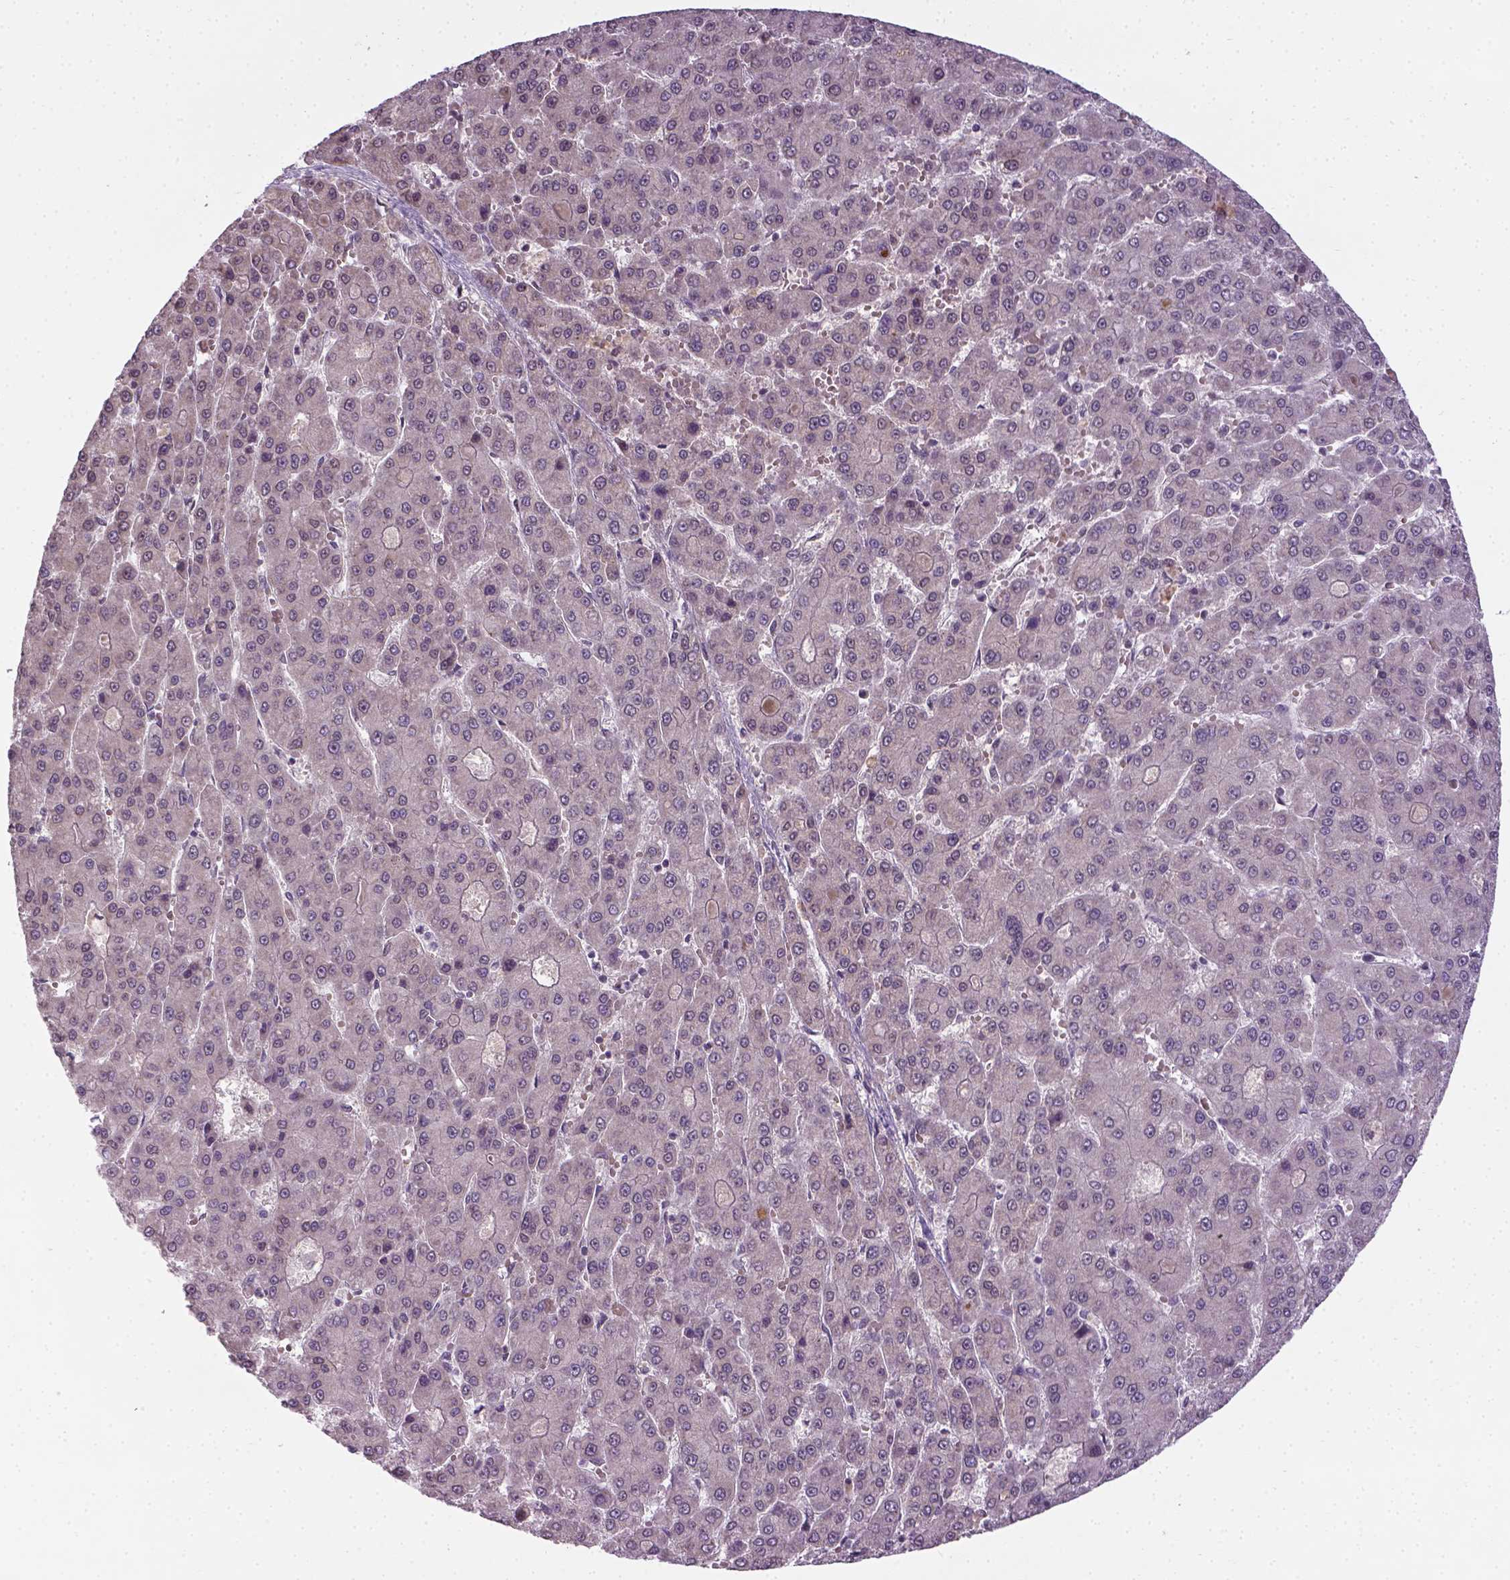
{"staining": {"intensity": "negative", "quantity": "none", "location": "none"}, "tissue": "liver cancer", "cell_type": "Tumor cells", "image_type": "cancer", "snomed": [{"axis": "morphology", "description": "Carcinoma, Hepatocellular, NOS"}, {"axis": "topography", "description": "Liver"}], "caption": "Liver cancer (hepatocellular carcinoma) stained for a protein using IHC exhibits no positivity tumor cells.", "gene": "ANKRD54", "patient": {"sex": "male", "age": 70}}